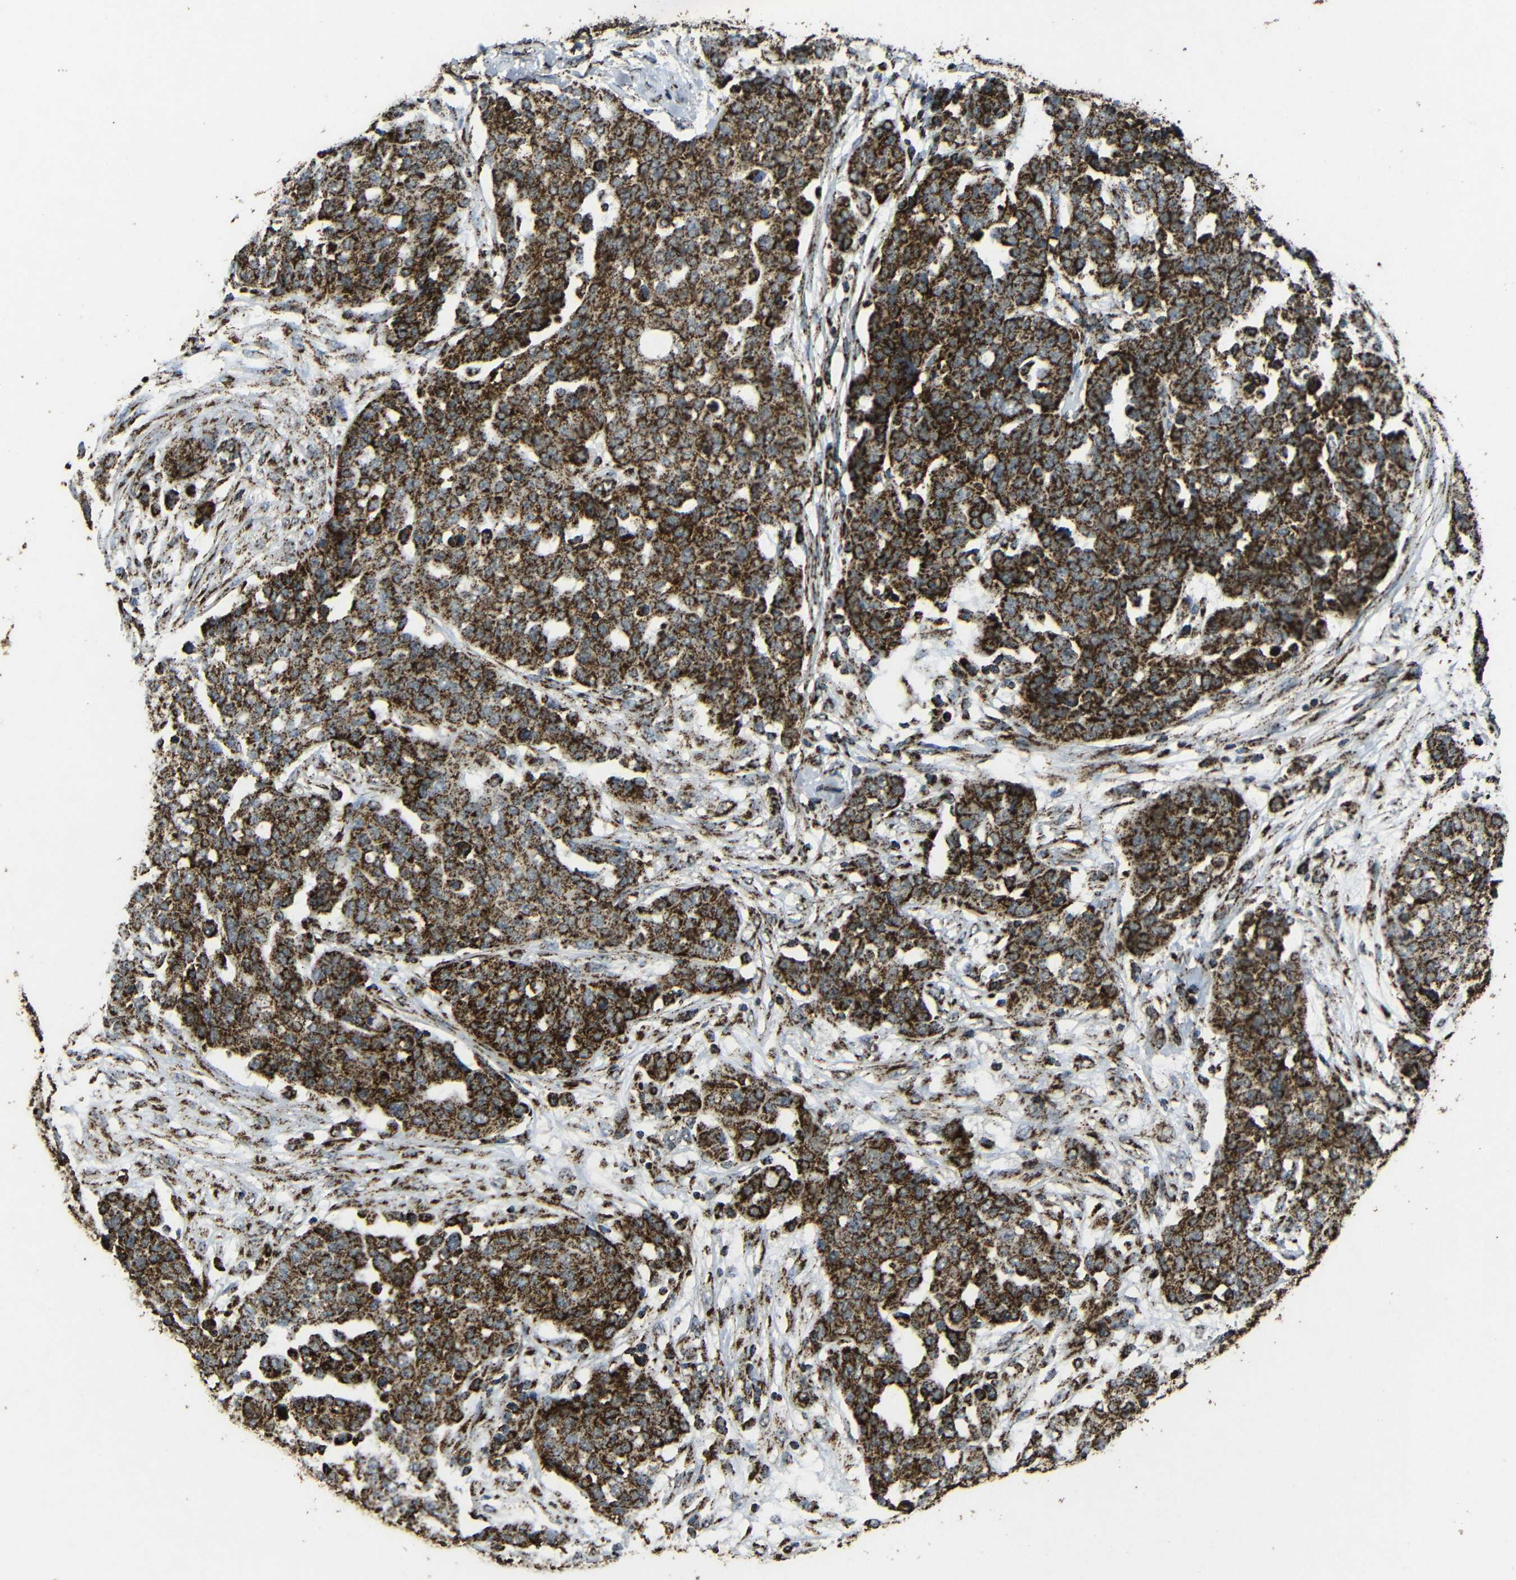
{"staining": {"intensity": "strong", "quantity": ">75%", "location": "cytoplasmic/membranous"}, "tissue": "ovarian cancer", "cell_type": "Tumor cells", "image_type": "cancer", "snomed": [{"axis": "morphology", "description": "Cystadenocarcinoma, serous, NOS"}, {"axis": "topography", "description": "Soft tissue"}, {"axis": "topography", "description": "Ovary"}], "caption": "Immunohistochemical staining of ovarian serous cystadenocarcinoma reveals strong cytoplasmic/membranous protein positivity in approximately >75% of tumor cells.", "gene": "ATP5F1A", "patient": {"sex": "female", "age": 57}}